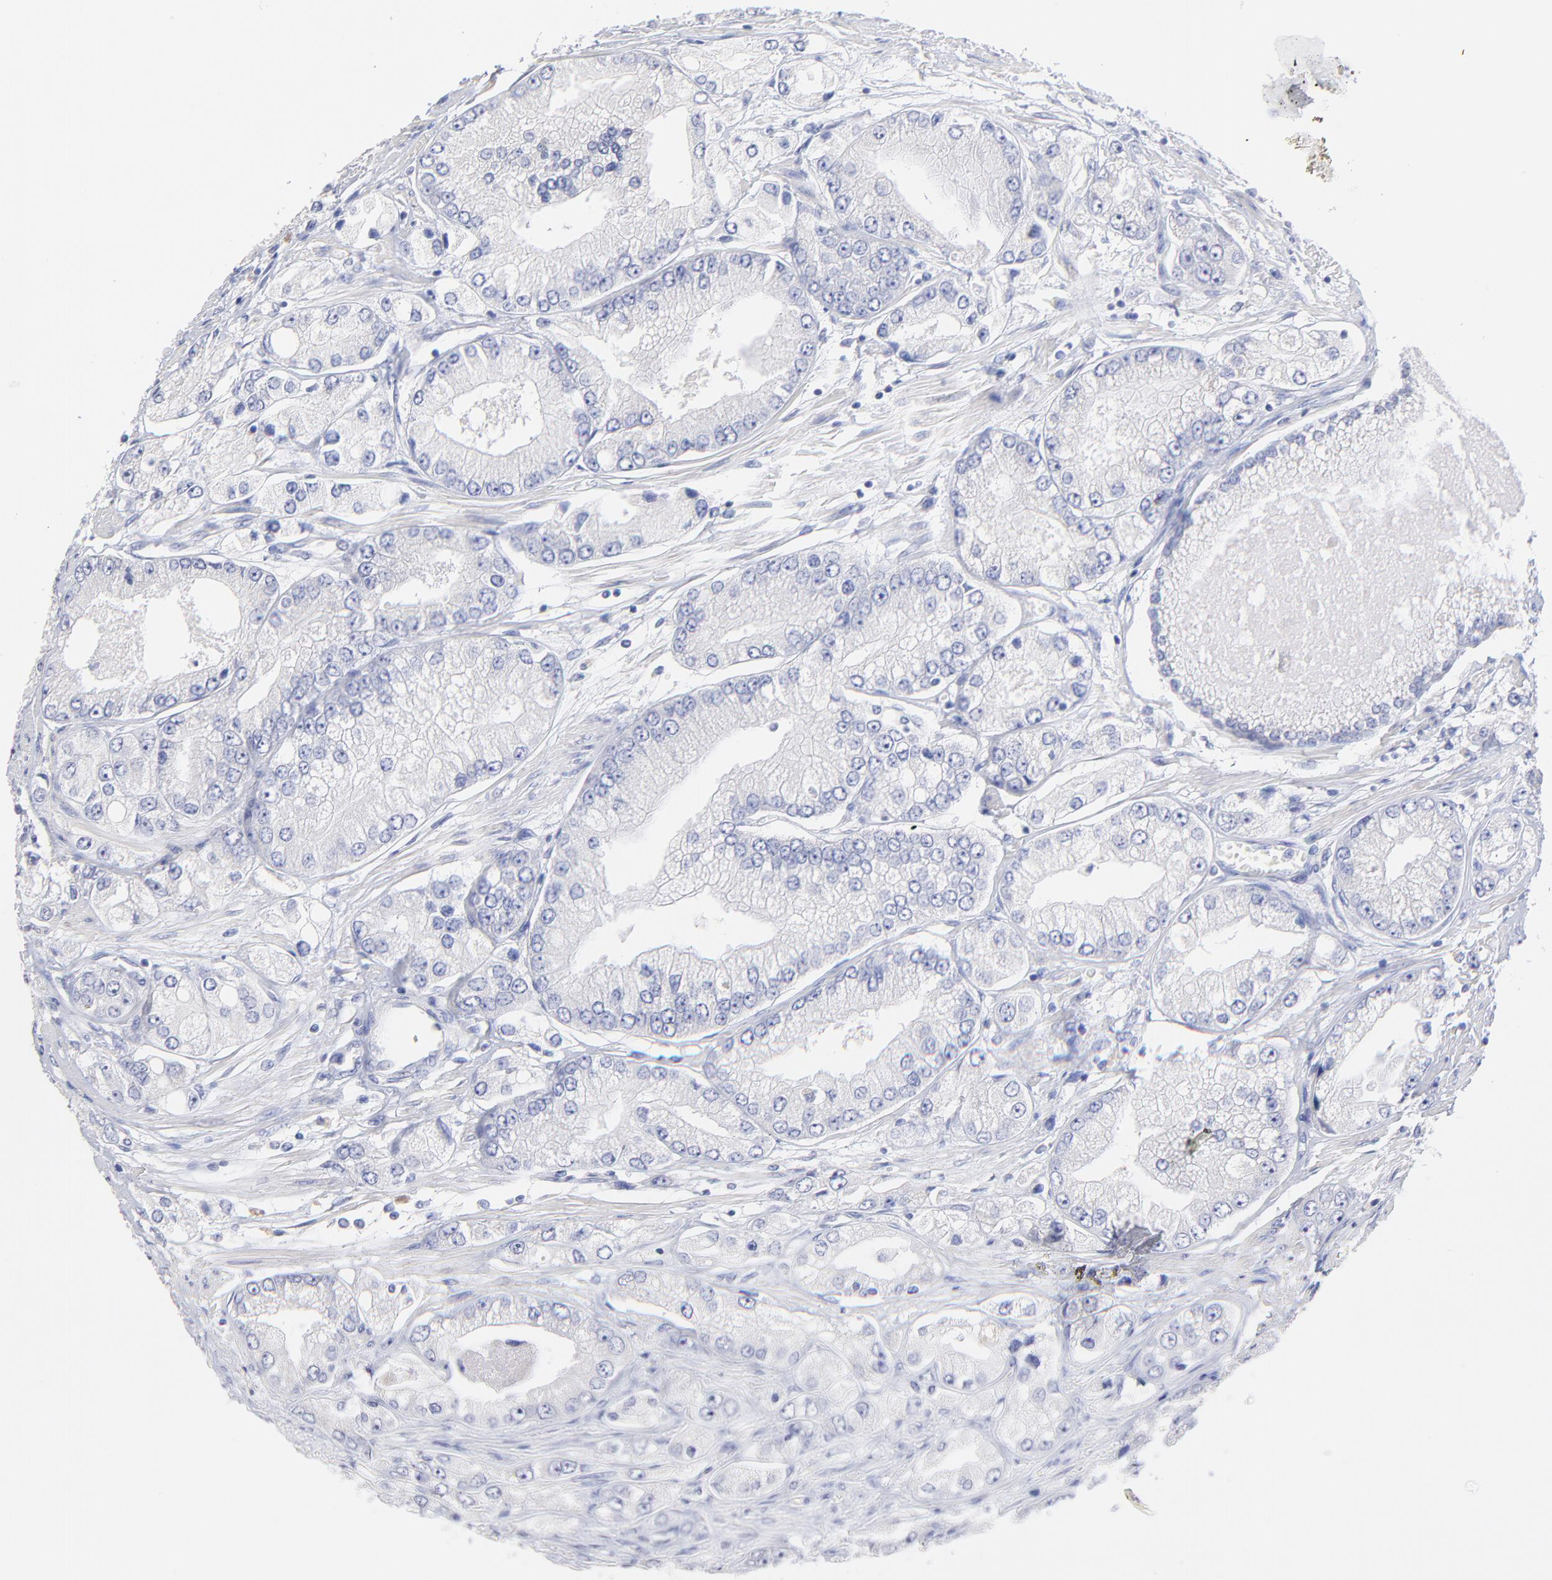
{"staining": {"intensity": "negative", "quantity": "none", "location": "none"}, "tissue": "prostate cancer", "cell_type": "Tumor cells", "image_type": "cancer", "snomed": [{"axis": "morphology", "description": "Adenocarcinoma, Medium grade"}, {"axis": "topography", "description": "Prostate"}], "caption": "High magnification brightfield microscopy of prostate adenocarcinoma (medium-grade) stained with DAB (3,3'-diaminobenzidine) (brown) and counterstained with hematoxylin (blue): tumor cells show no significant expression. (DAB IHC, high magnification).", "gene": "CFAP57", "patient": {"sex": "male", "age": 72}}